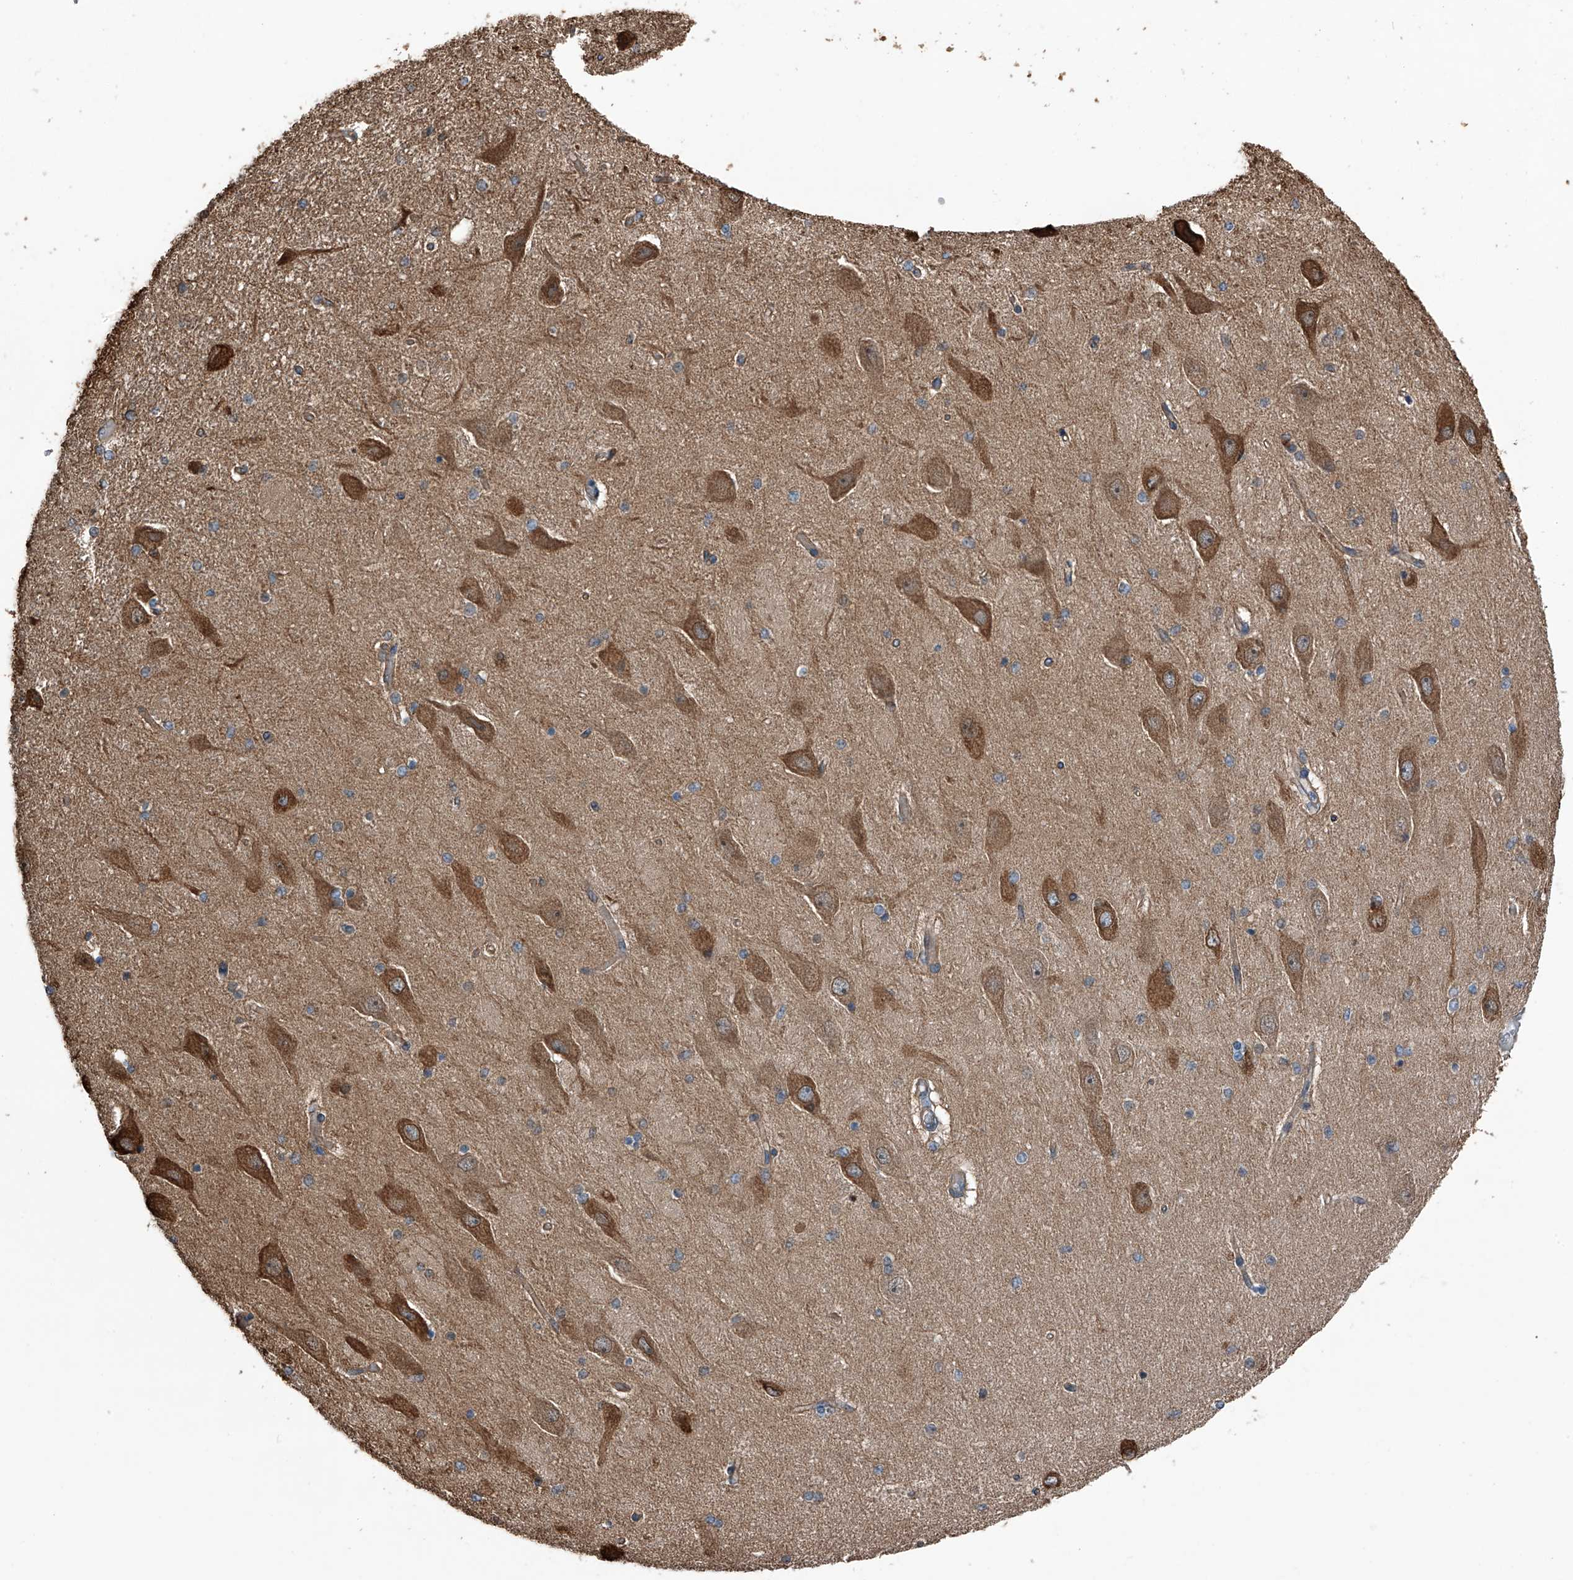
{"staining": {"intensity": "negative", "quantity": "none", "location": "none"}, "tissue": "hippocampus", "cell_type": "Glial cells", "image_type": "normal", "snomed": [{"axis": "morphology", "description": "Normal tissue, NOS"}, {"axis": "topography", "description": "Hippocampus"}], "caption": "Histopathology image shows no protein staining in glial cells of normal hippocampus.", "gene": "KCNJ2", "patient": {"sex": "female", "age": 54}}